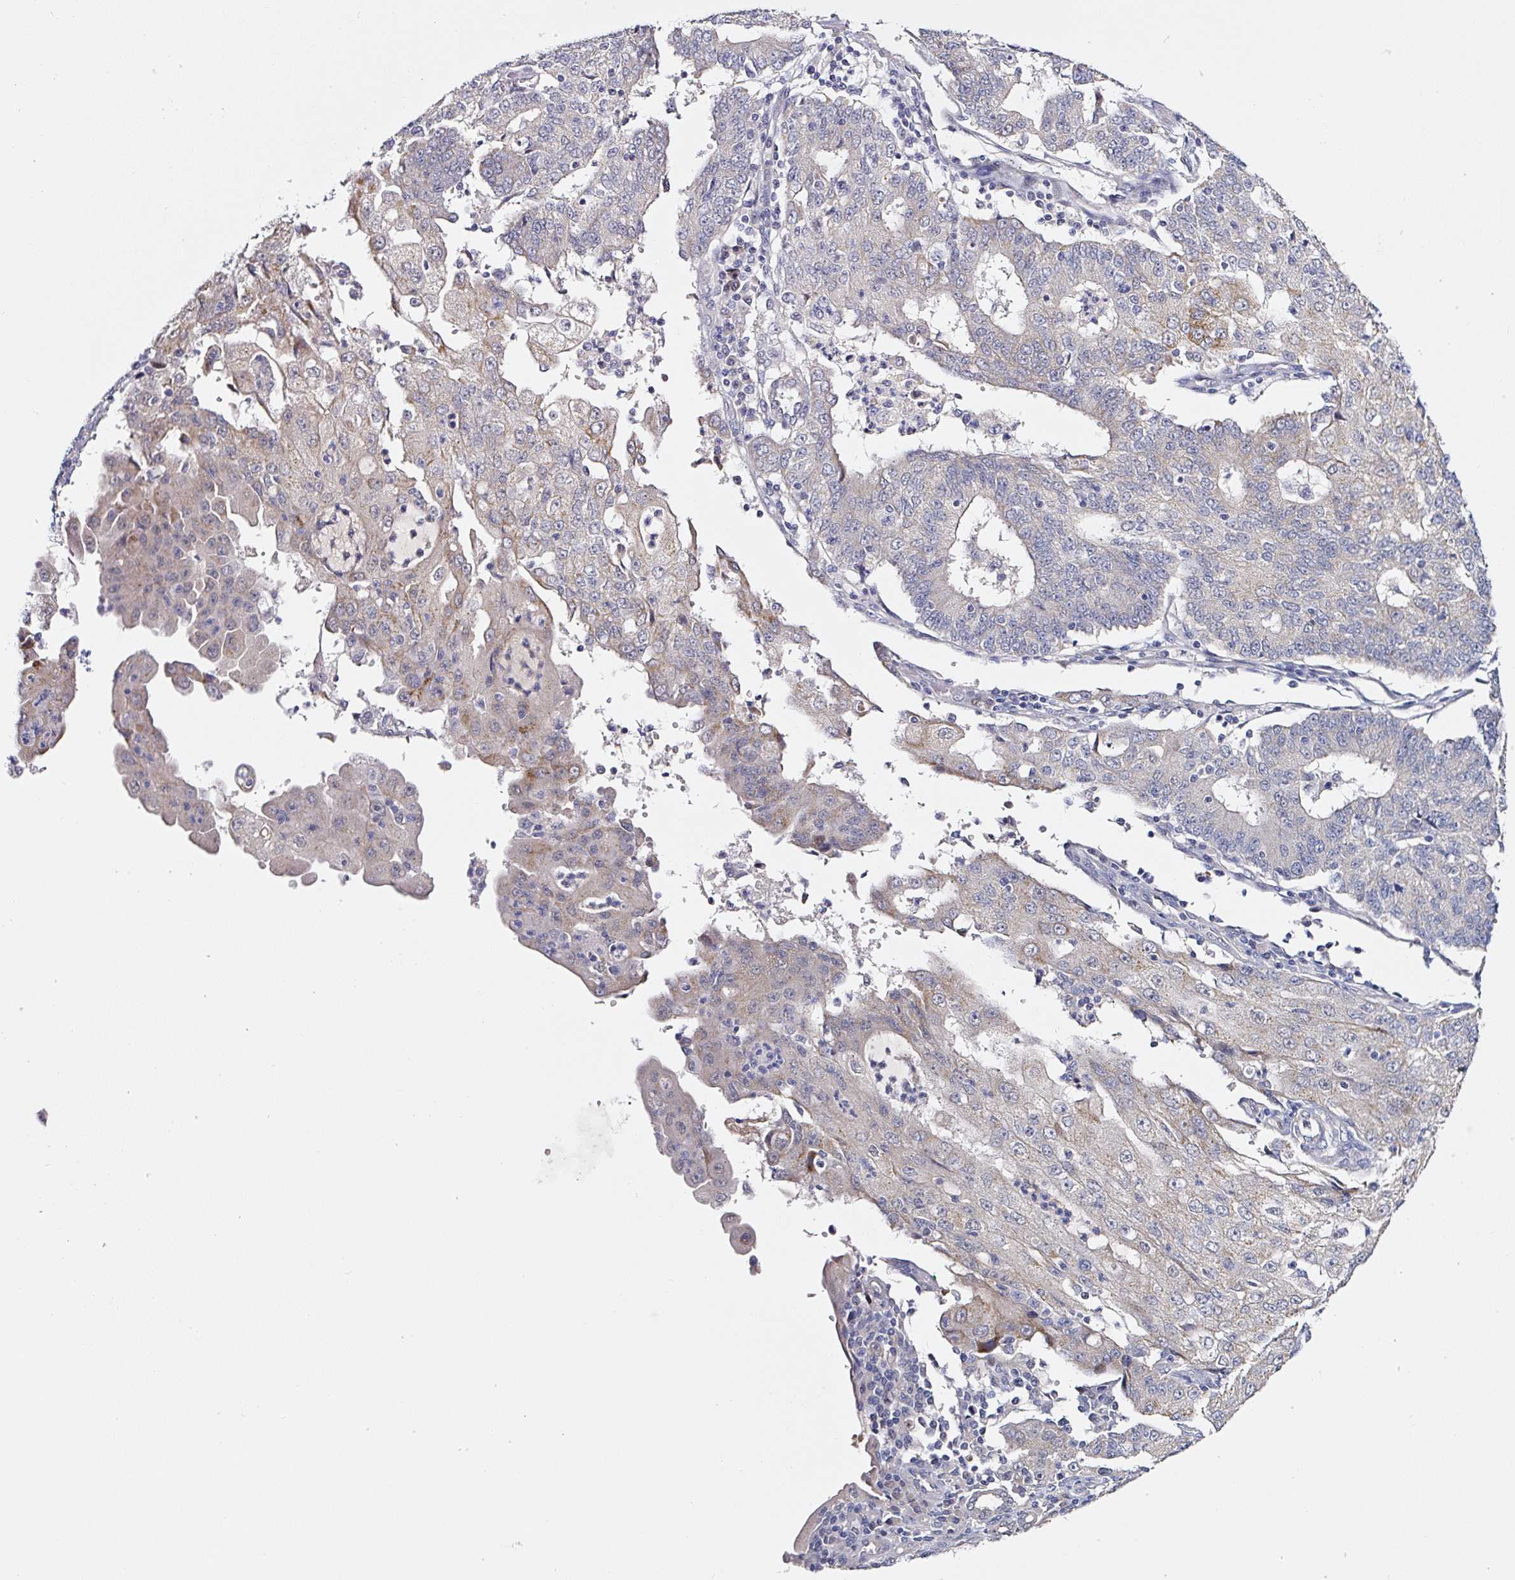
{"staining": {"intensity": "negative", "quantity": "none", "location": "none"}, "tissue": "endometrial cancer", "cell_type": "Tumor cells", "image_type": "cancer", "snomed": [{"axis": "morphology", "description": "Adenocarcinoma, NOS"}, {"axis": "topography", "description": "Endometrium"}], "caption": "IHC of adenocarcinoma (endometrial) displays no staining in tumor cells.", "gene": "PRKAA2", "patient": {"sex": "female", "age": 56}}